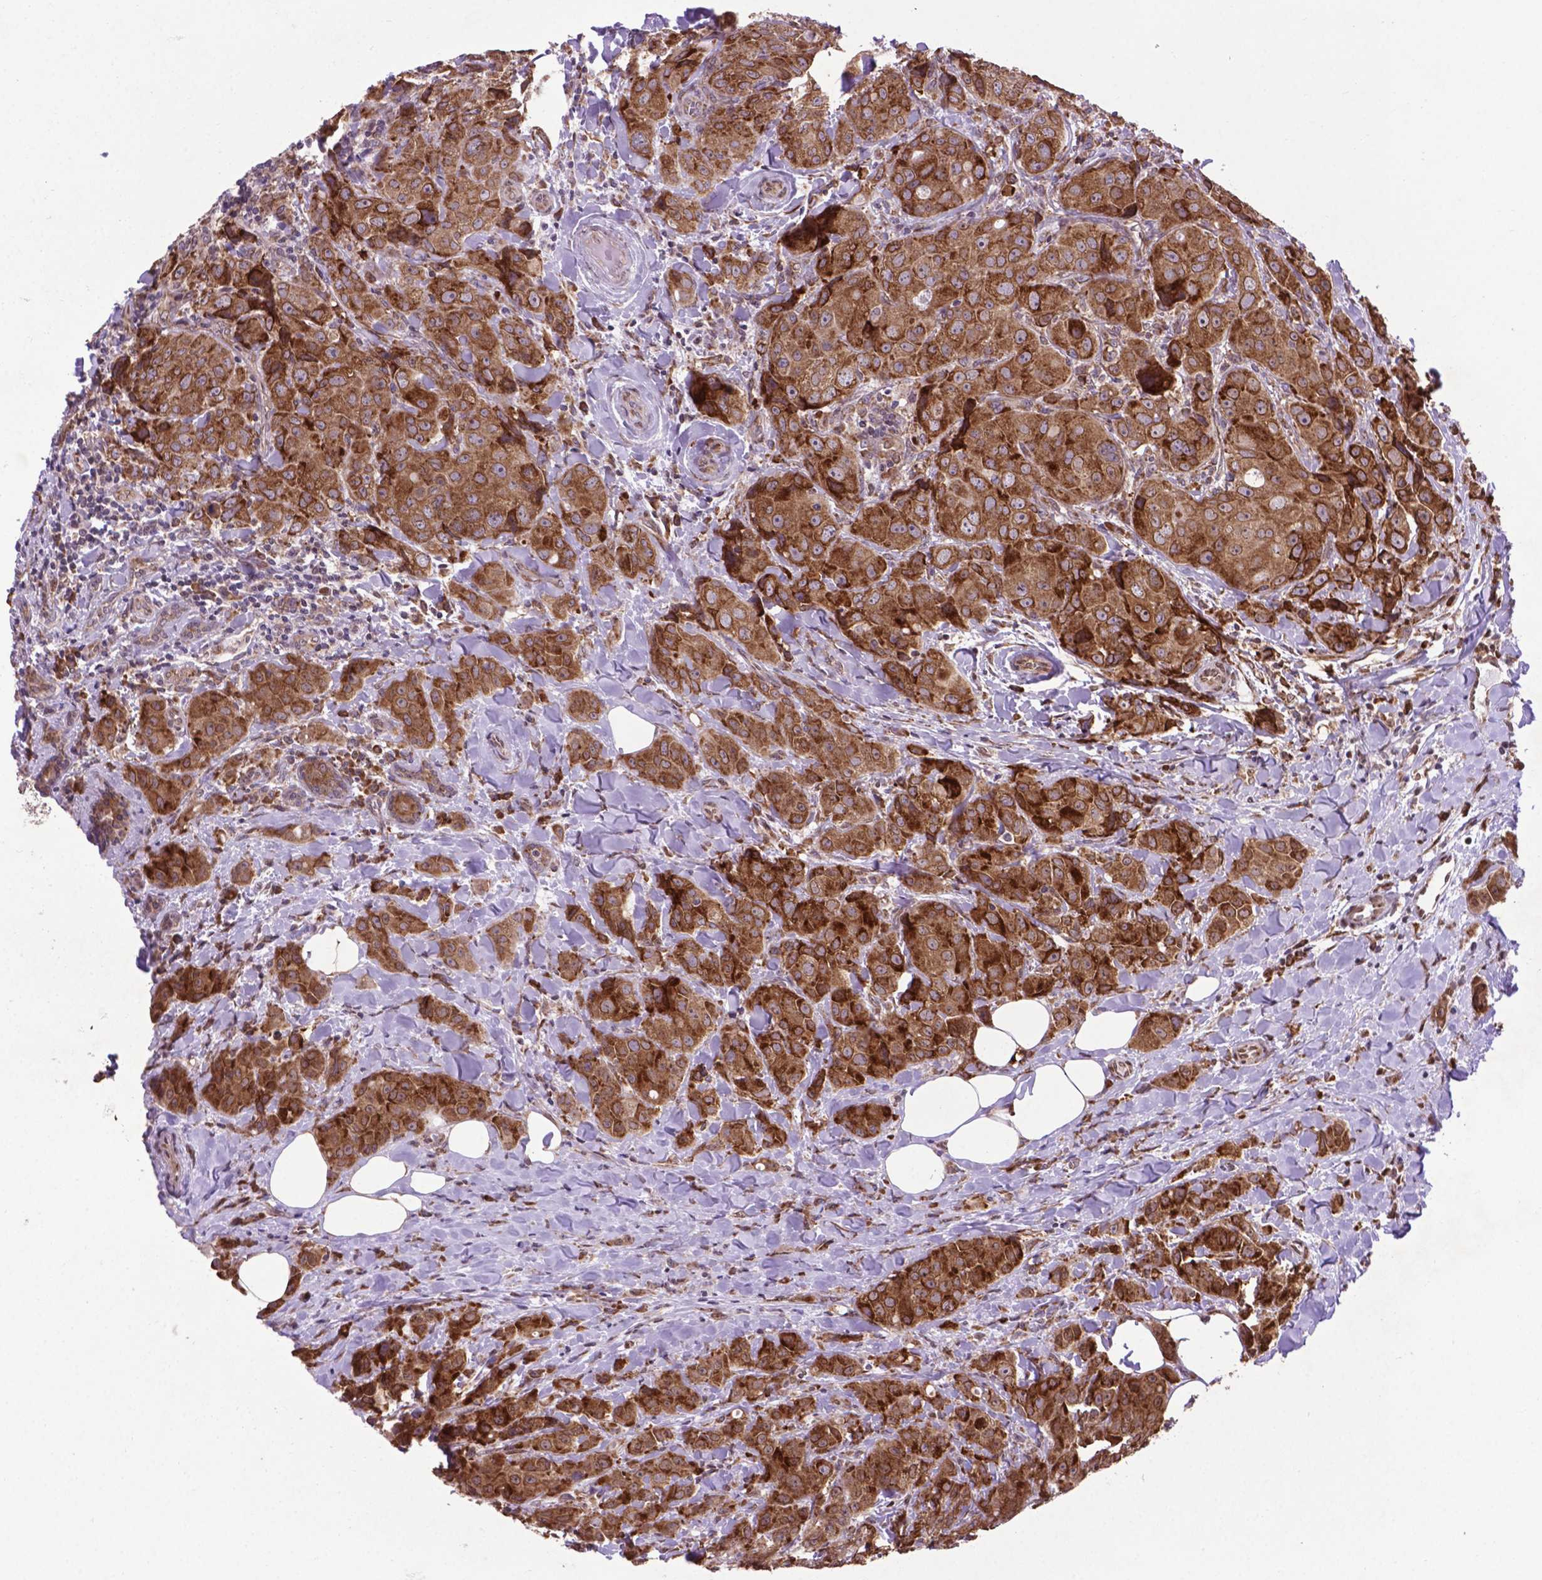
{"staining": {"intensity": "moderate", "quantity": ">75%", "location": "cytoplasmic/membranous"}, "tissue": "breast cancer", "cell_type": "Tumor cells", "image_type": "cancer", "snomed": [{"axis": "morphology", "description": "Duct carcinoma"}, {"axis": "topography", "description": "Breast"}], "caption": "About >75% of tumor cells in invasive ductal carcinoma (breast) reveal moderate cytoplasmic/membranous protein positivity as visualized by brown immunohistochemical staining.", "gene": "WDR83OS", "patient": {"sex": "female", "age": 43}}